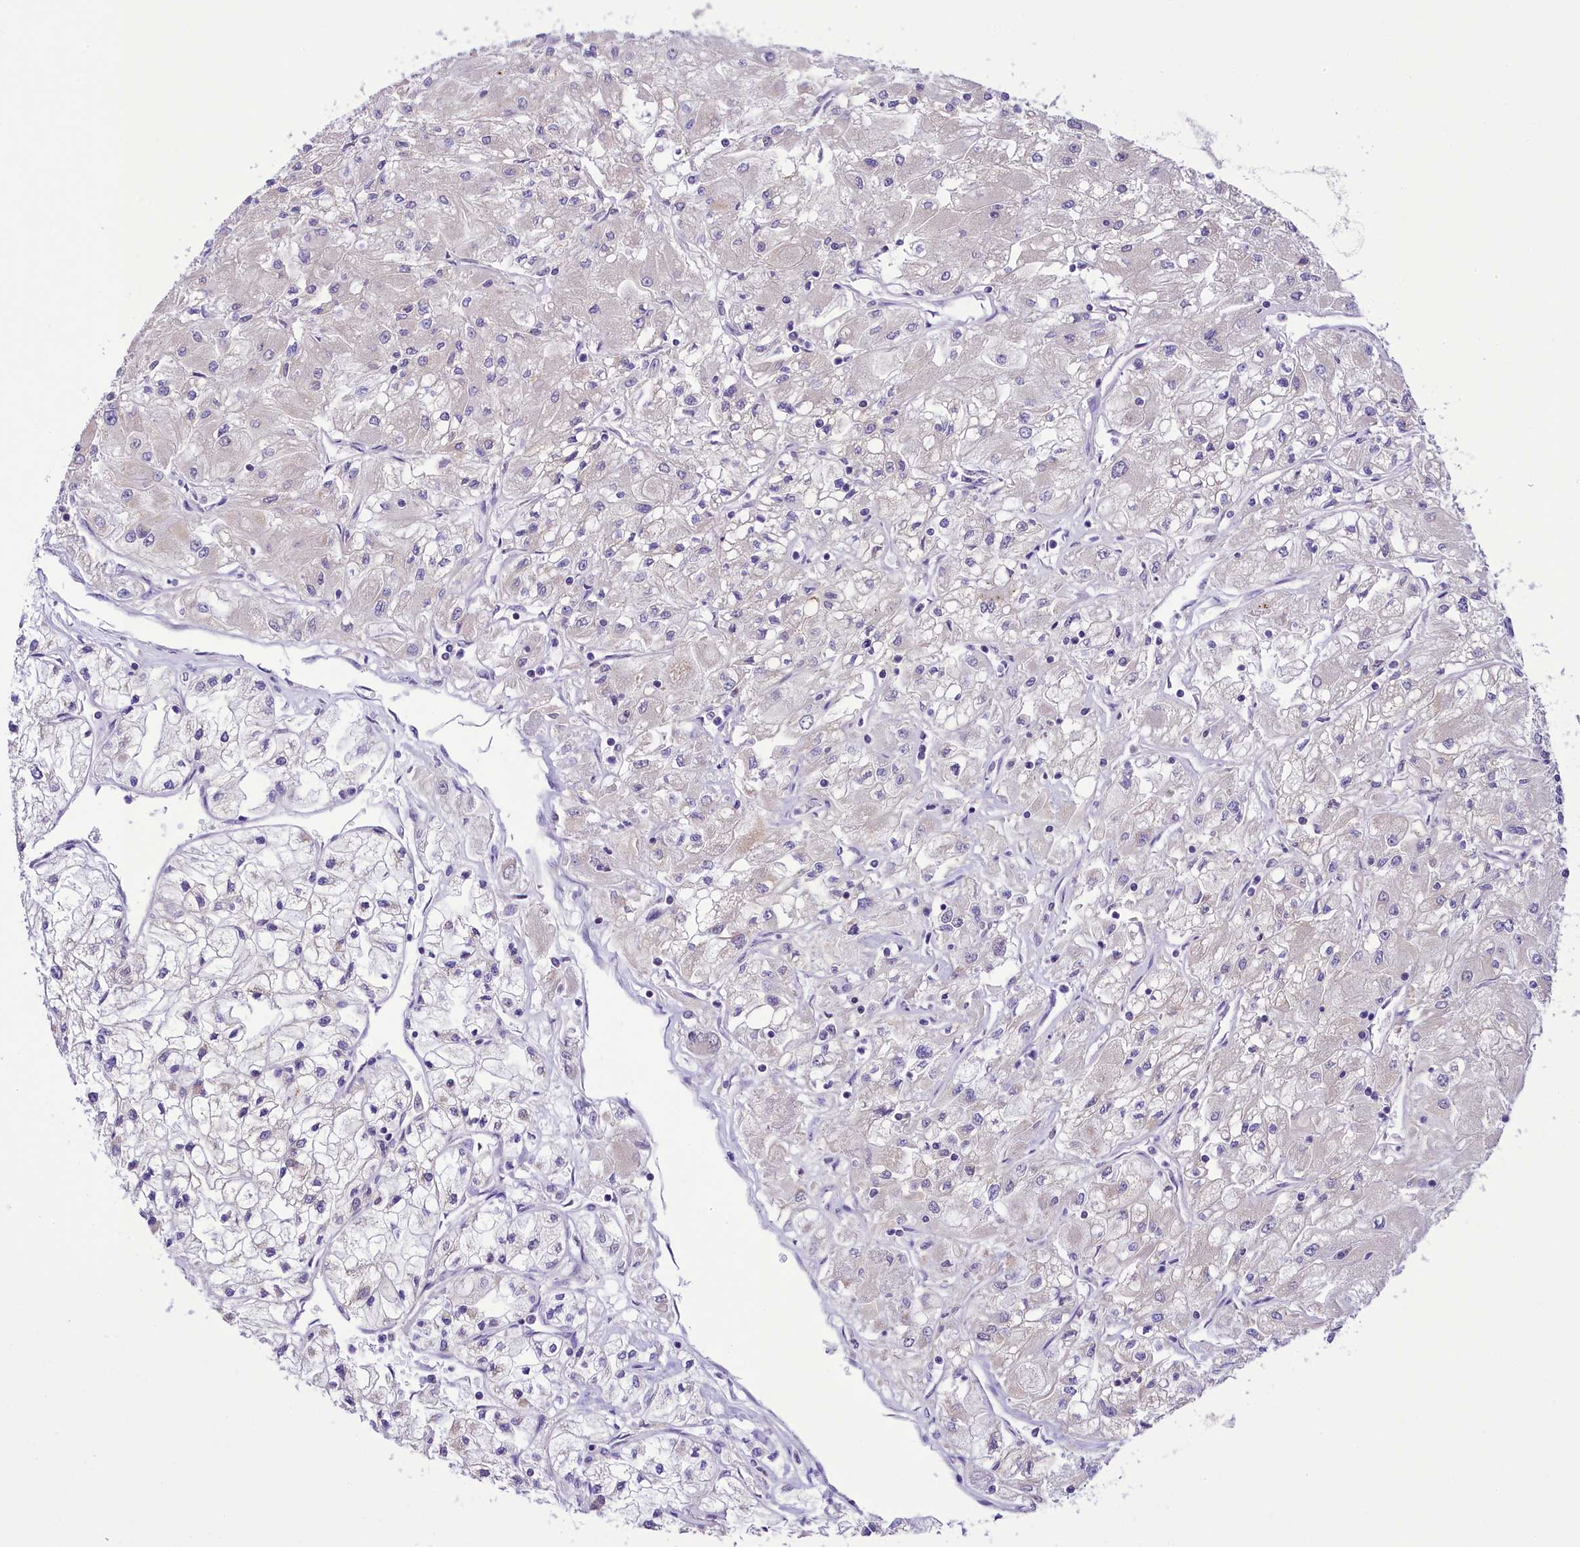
{"staining": {"intensity": "negative", "quantity": "none", "location": "none"}, "tissue": "renal cancer", "cell_type": "Tumor cells", "image_type": "cancer", "snomed": [{"axis": "morphology", "description": "Adenocarcinoma, NOS"}, {"axis": "topography", "description": "Kidney"}], "caption": "Tumor cells show no significant protein positivity in renal cancer (adenocarcinoma).", "gene": "PAF1", "patient": {"sex": "male", "age": 80}}